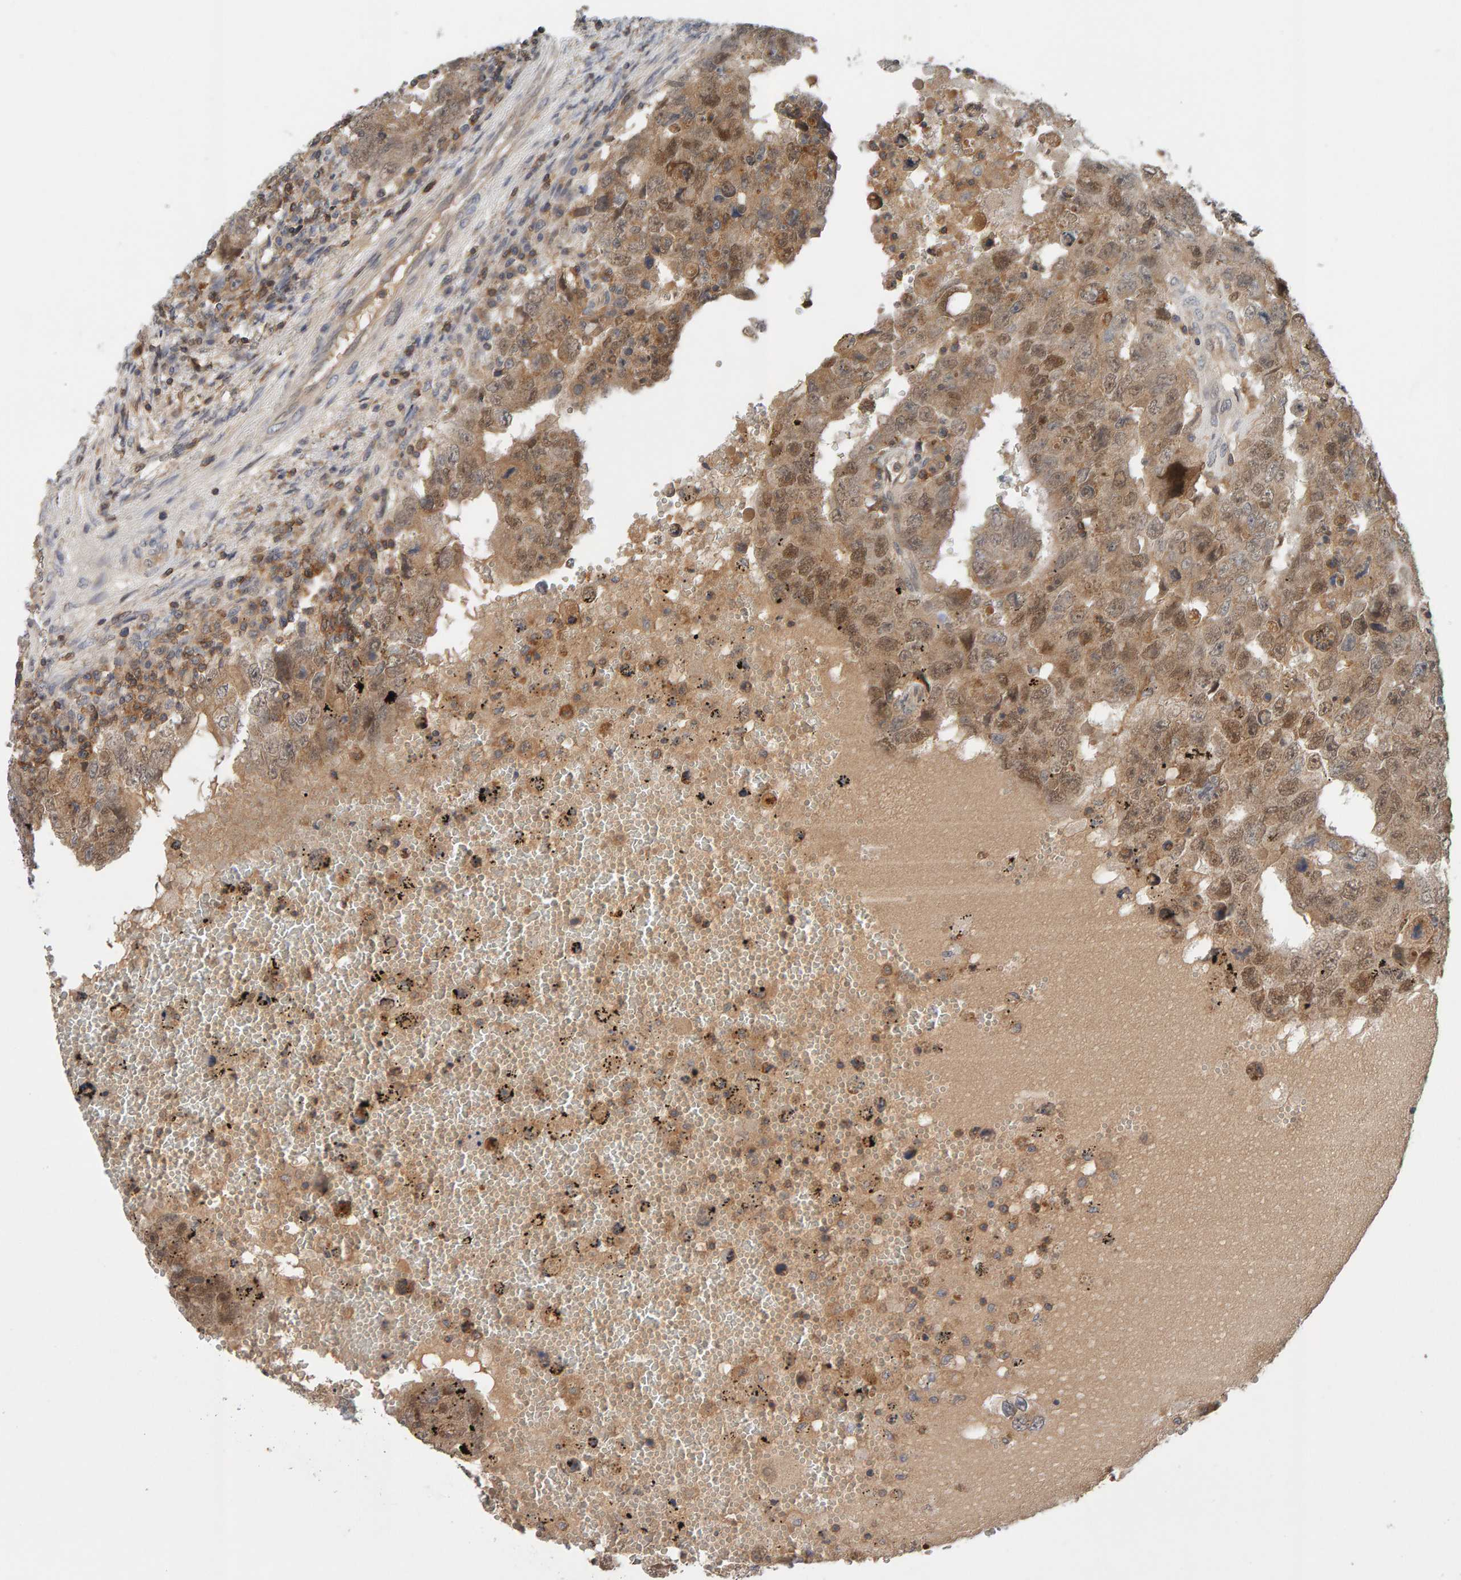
{"staining": {"intensity": "moderate", "quantity": ">75%", "location": "cytoplasmic/membranous,nuclear"}, "tissue": "testis cancer", "cell_type": "Tumor cells", "image_type": "cancer", "snomed": [{"axis": "morphology", "description": "Carcinoma, Embryonal, NOS"}, {"axis": "topography", "description": "Testis"}], "caption": "The histopathology image exhibits a brown stain indicating the presence of a protein in the cytoplasmic/membranous and nuclear of tumor cells in testis cancer (embryonal carcinoma).", "gene": "NUDCD1", "patient": {"sex": "male", "age": 26}}